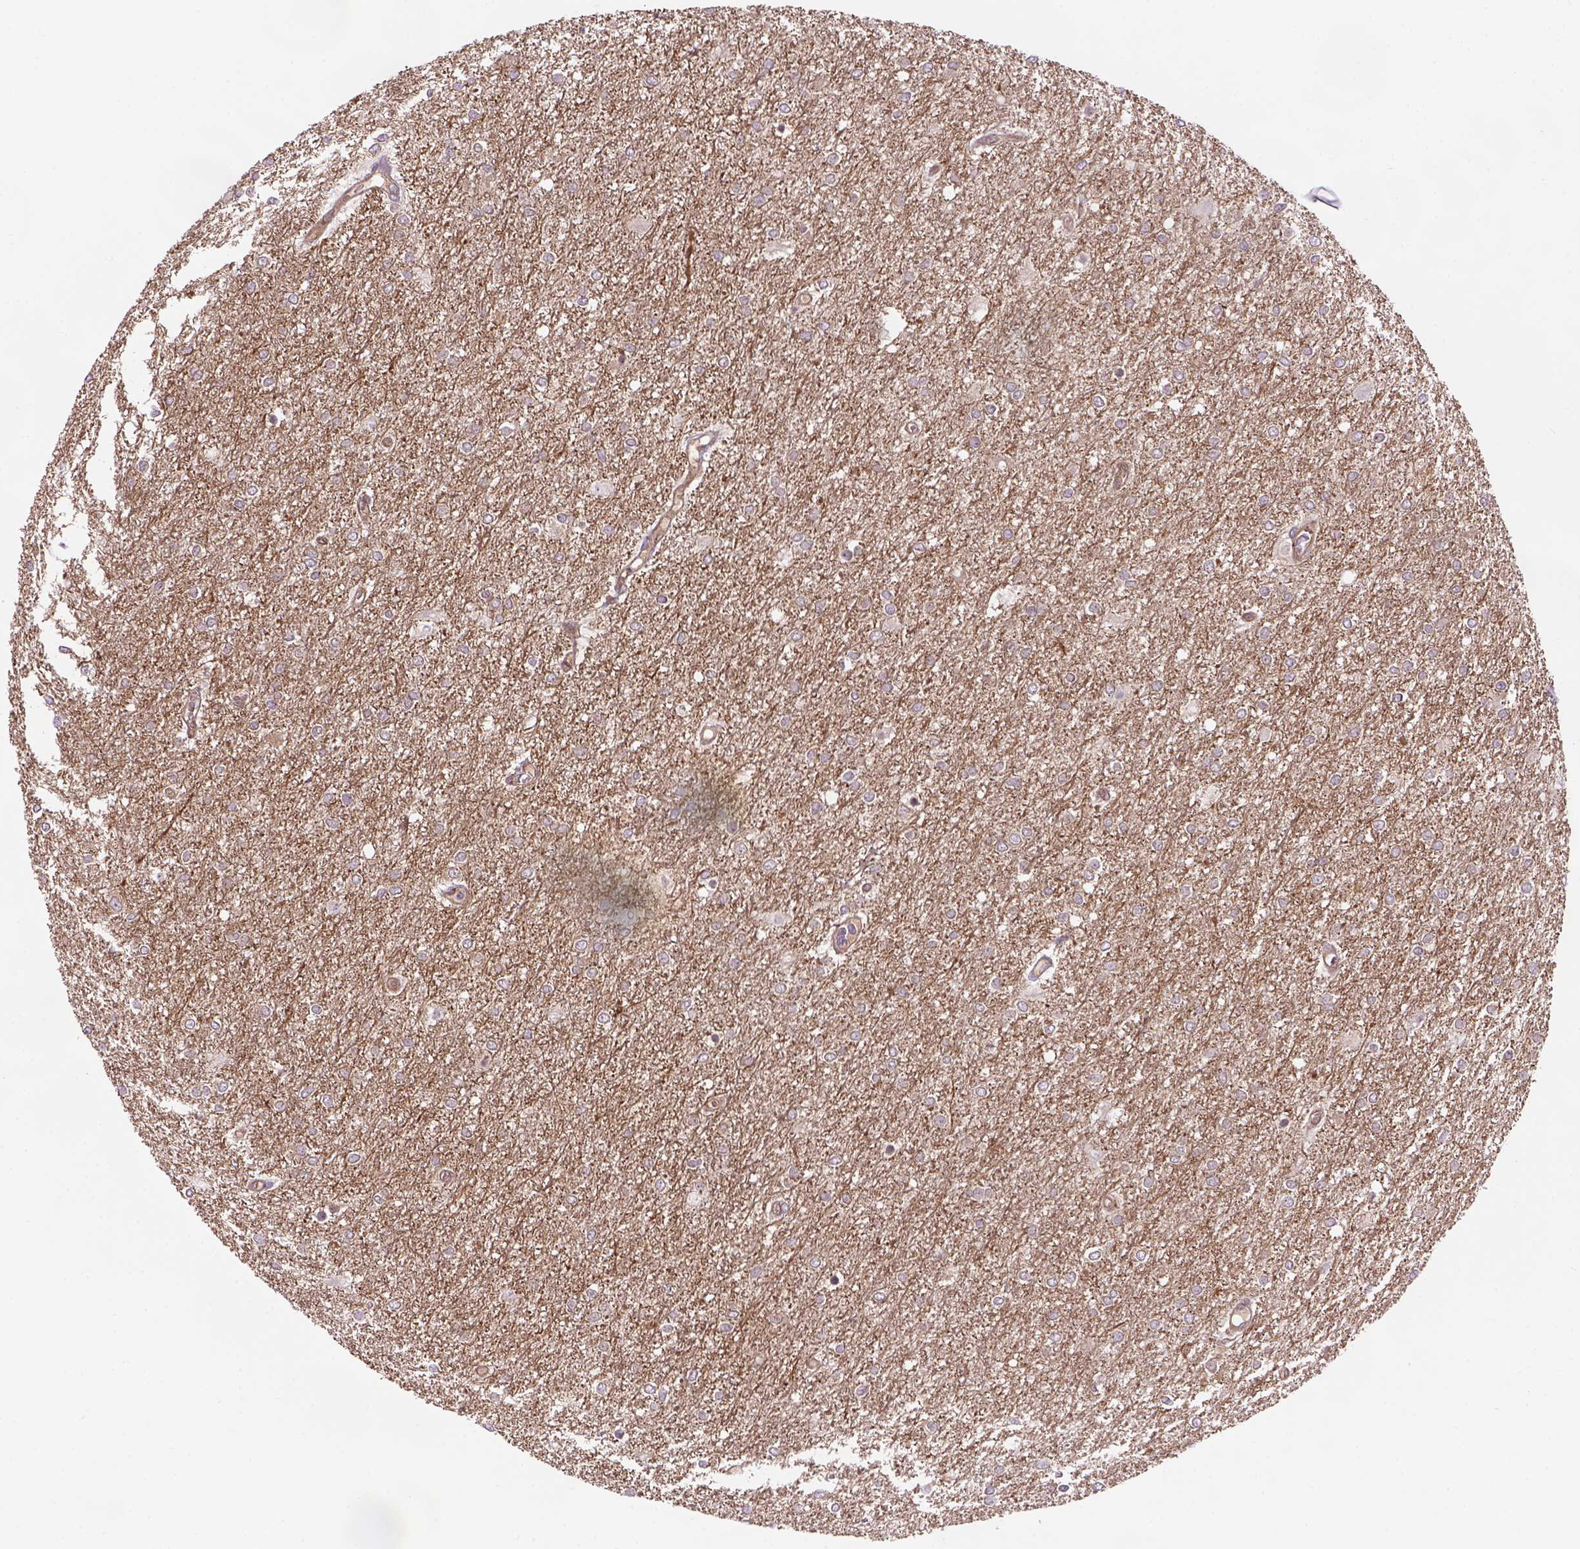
{"staining": {"intensity": "negative", "quantity": "none", "location": "none"}, "tissue": "glioma", "cell_type": "Tumor cells", "image_type": "cancer", "snomed": [{"axis": "morphology", "description": "Glioma, malignant, High grade"}, {"axis": "topography", "description": "Brain"}], "caption": "There is no significant positivity in tumor cells of glioma. (Immunohistochemistry, brightfield microscopy, high magnification).", "gene": "CASKIN2", "patient": {"sex": "female", "age": 61}}